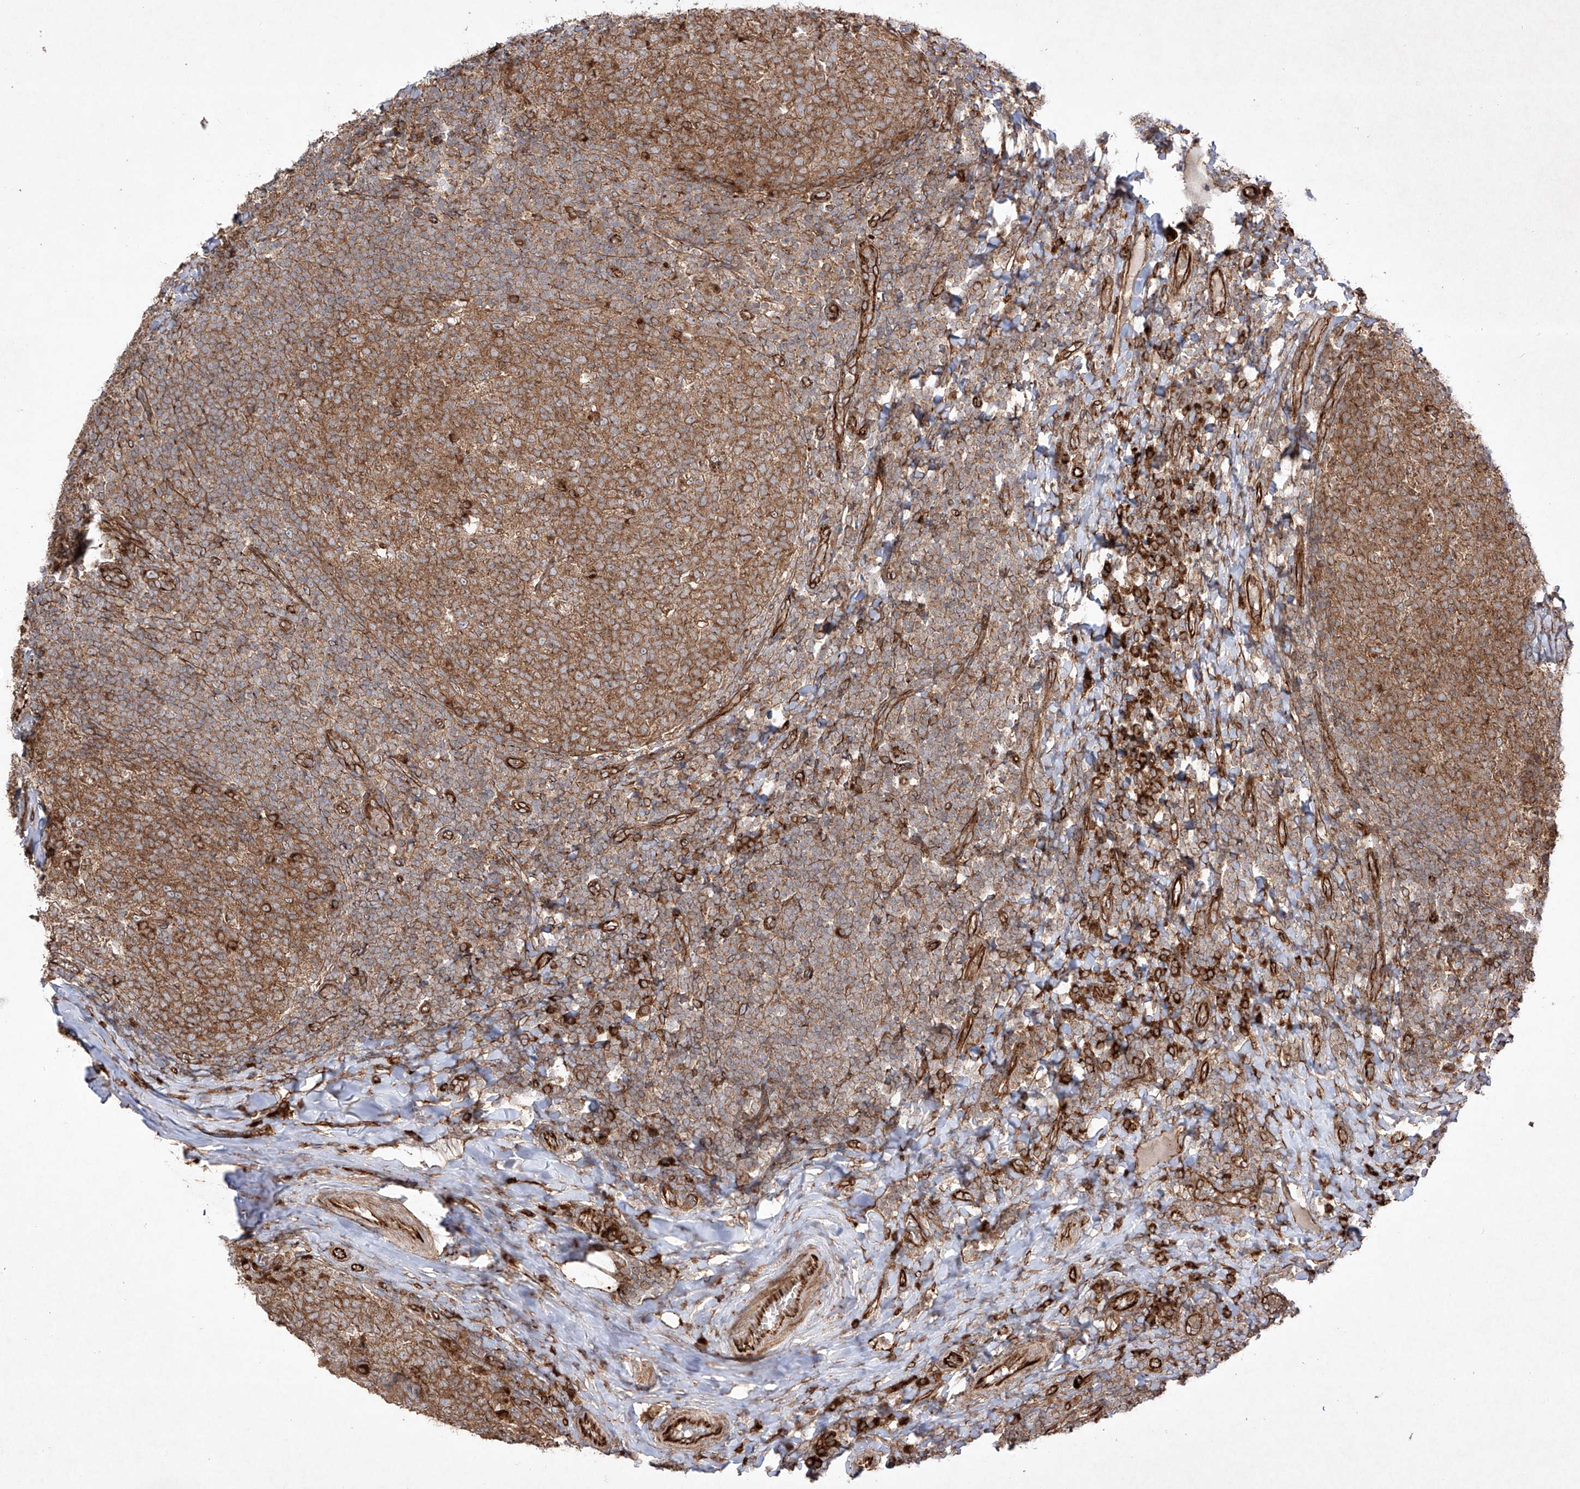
{"staining": {"intensity": "moderate", "quantity": ">75%", "location": "cytoplasmic/membranous"}, "tissue": "tonsil", "cell_type": "Germinal center cells", "image_type": "normal", "snomed": [{"axis": "morphology", "description": "Normal tissue, NOS"}, {"axis": "topography", "description": "Tonsil"}], "caption": "The image displays staining of unremarkable tonsil, revealing moderate cytoplasmic/membranous protein expression (brown color) within germinal center cells.", "gene": "YKT6", "patient": {"sex": "female", "age": 19}}